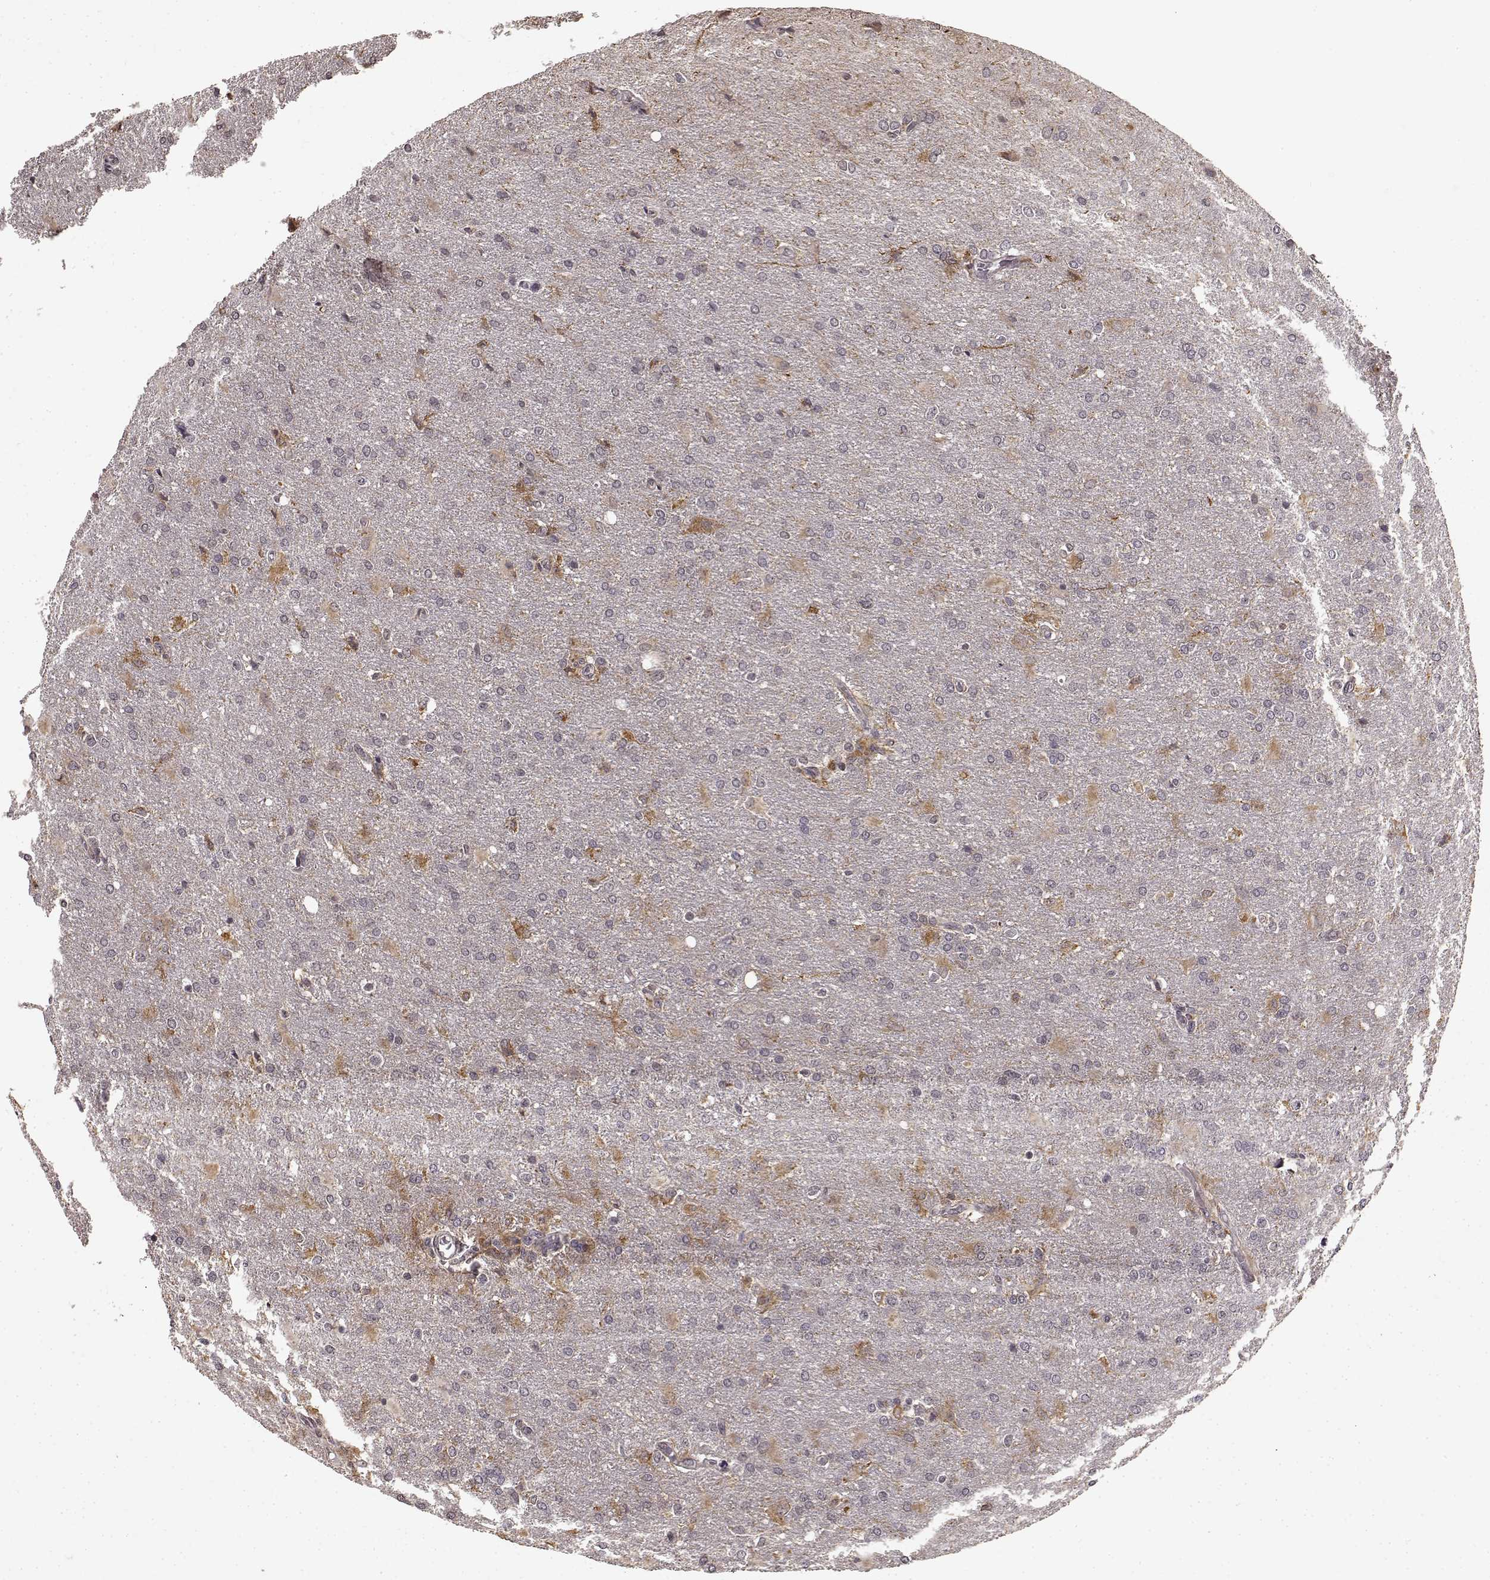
{"staining": {"intensity": "negative", "quantity": "none", "location": "none"}, "tissue": "glioma", "cell_type": "Tumor cells", "image_type": "cancer", "snomed": [{"axis": "morphology", "description": "Glioma, malignant, High grade"}, {"axis": "topography", "description": "Brain"}], "caption": "Immunohistochemical staining of glioma exhibits no significant staining in tumor cells. (Immunohistochemistry, brightfield microscopy, high magnification).", "gene": "NTRK2", "patient": {"sex": "male", "age": 68}}